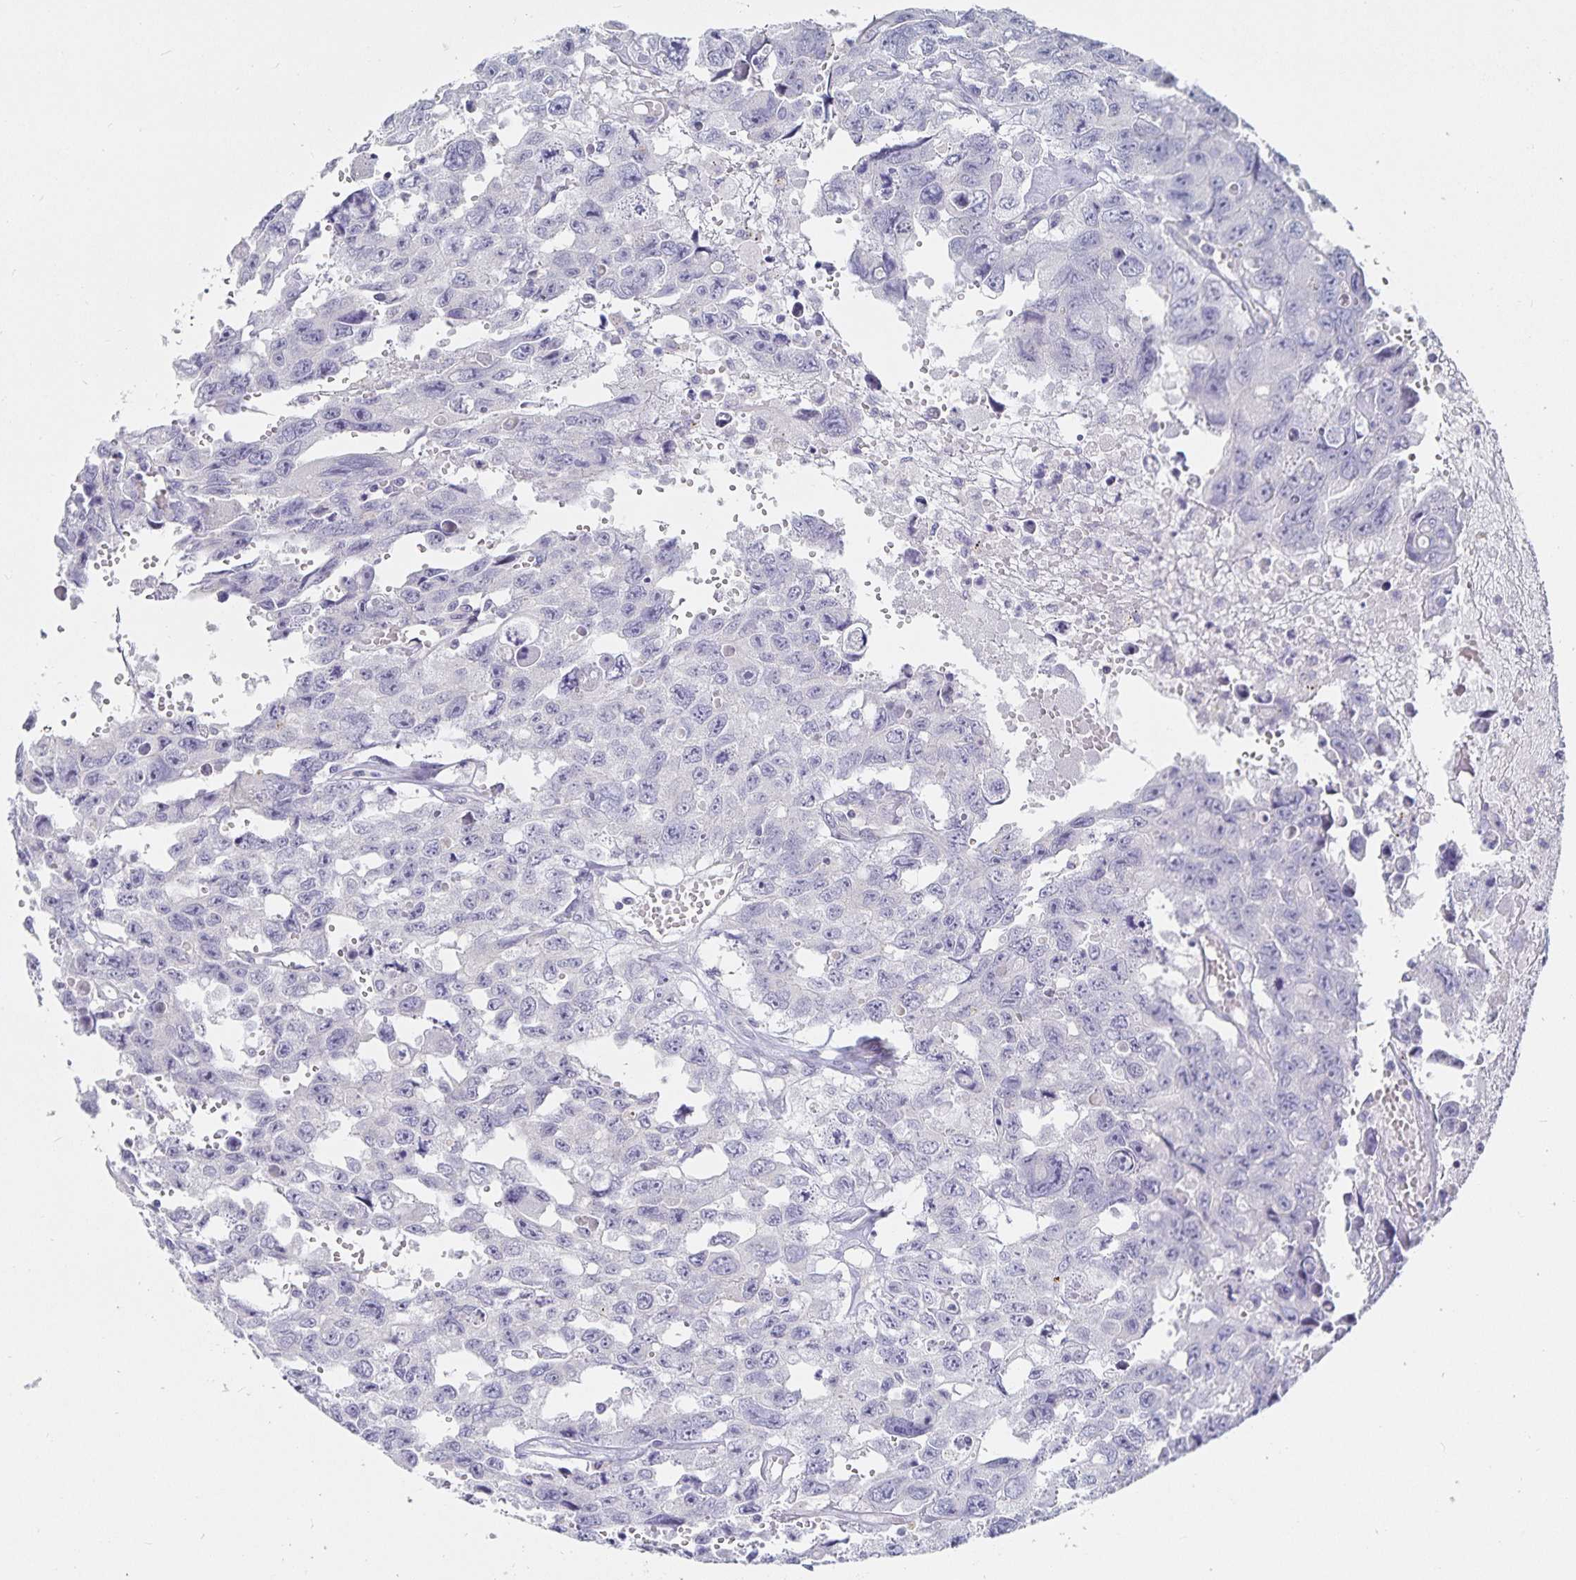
{"staining": {"intensity": "negative", "quantity": "none", "location": "none"}, "tissue": "testis cancer", "cell_type": "Tumor cells", "image_type": "cancer", "snomed": [{"axis": "morphology", "description": "Seminoma, NOS"}, {"axis": "topography", "description": "Testis"}], "caption": "Tumor cells are negative for brown protein staining in testis cancer.", "gene": "SFTPA1", "patient": {"sex": "male", "age": 26}}